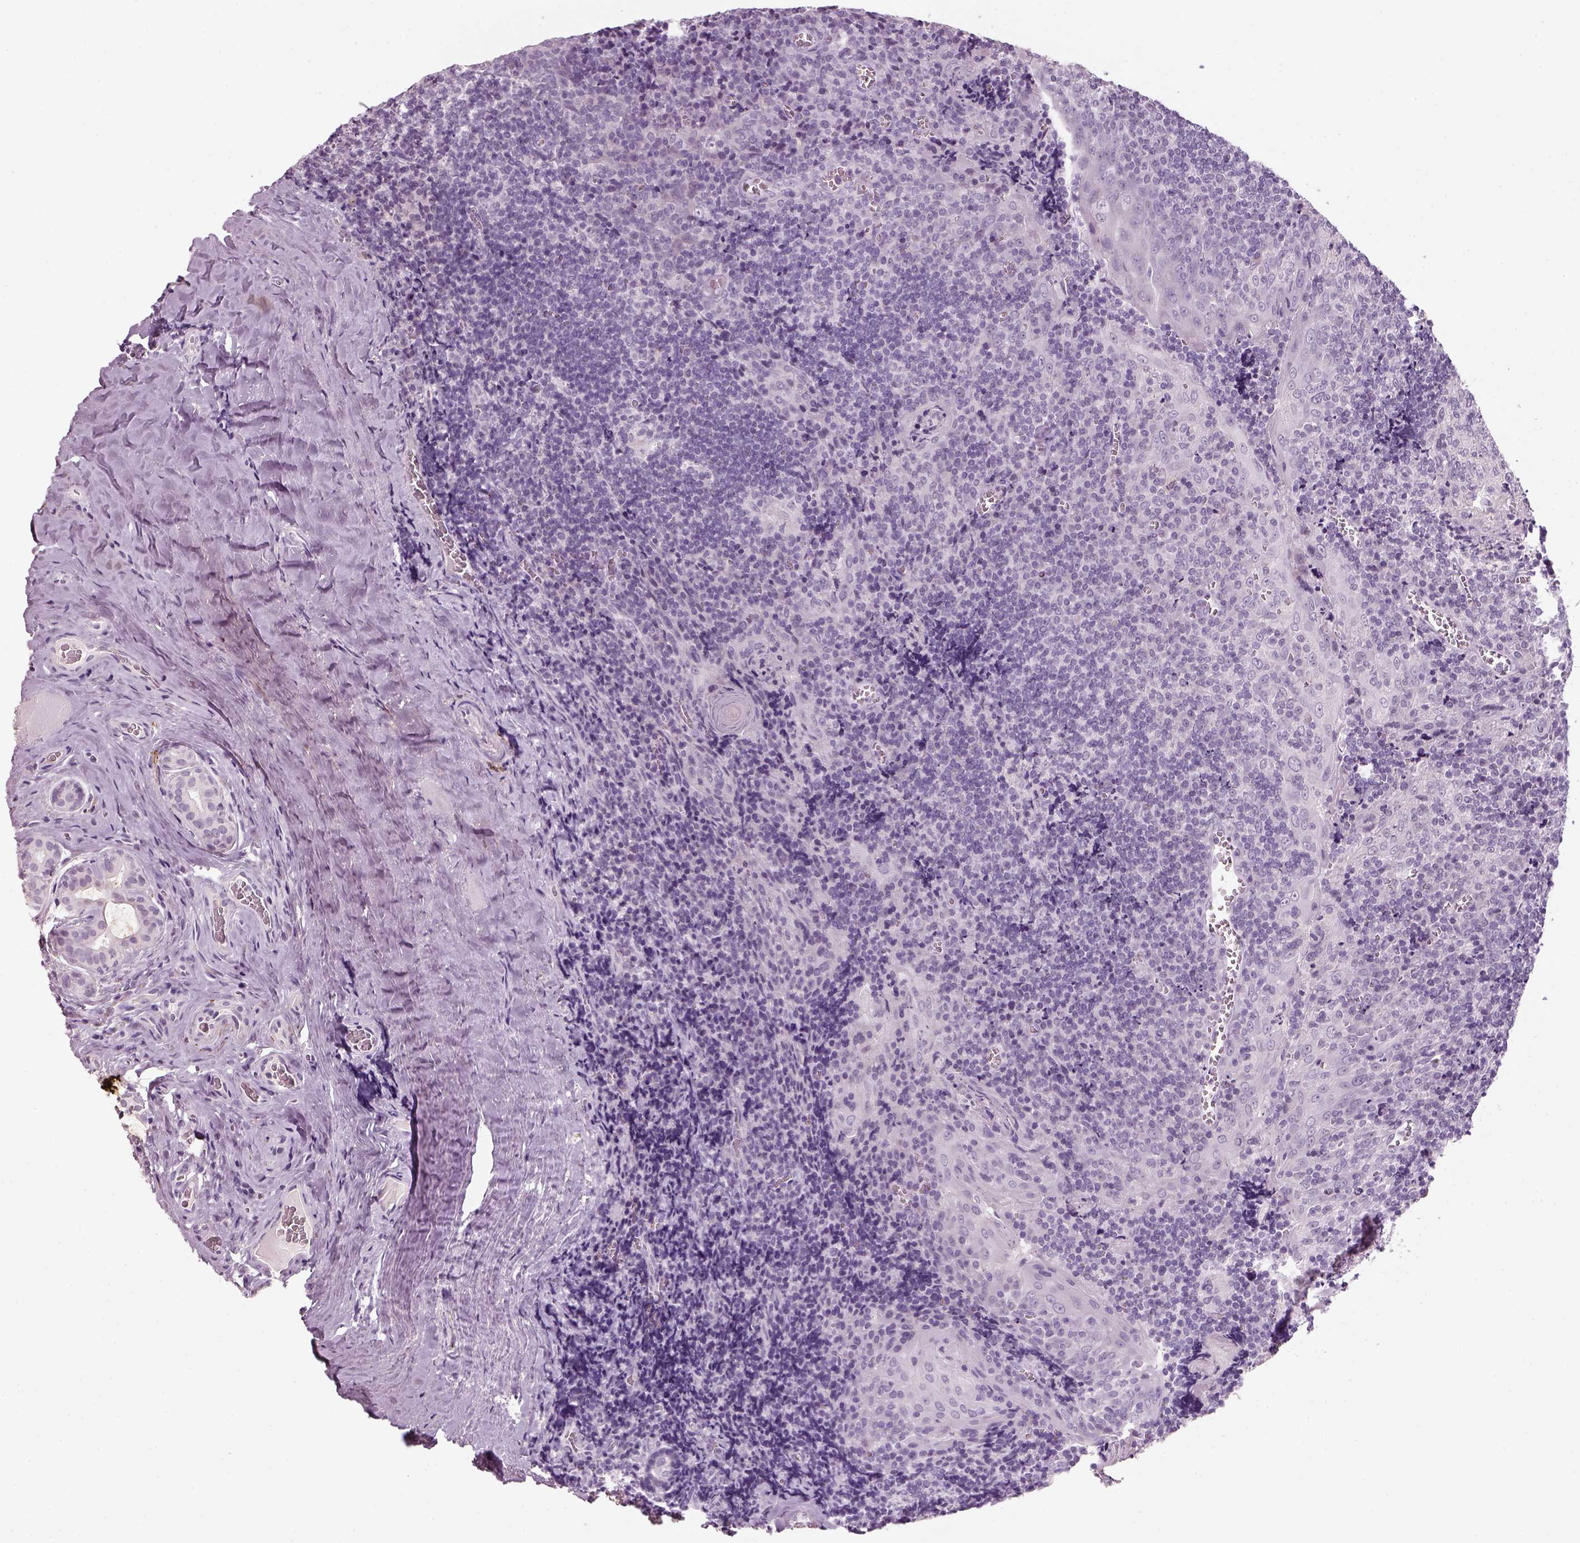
{"staining": {"intensity": "negative", "quantity": "none", "location": "none"}, "tissue": "tonsil", "cell_type": "Germinal center cells", "image_type": "normal", "snomed": [{"axis": "morphology", "description": "Normal tissue, NOS"}, {"axis": "morphology", "description": "Inflammation, NOS"}, {"axis": "topography", "description": "Tonsil"}], "caption": "A high-resolution photomicrograph shows immunohistochemistry (IHC) staining of benign tonsil, which shows no significant positivity in germinal center cells. Brightfield microscopy of immunohistochemistry stained with DAB (brown) and hematoxylin (blue), captured at high magnification.", "gene": "SLC6A2", "patient": {"sex": "female", "age": 31}}